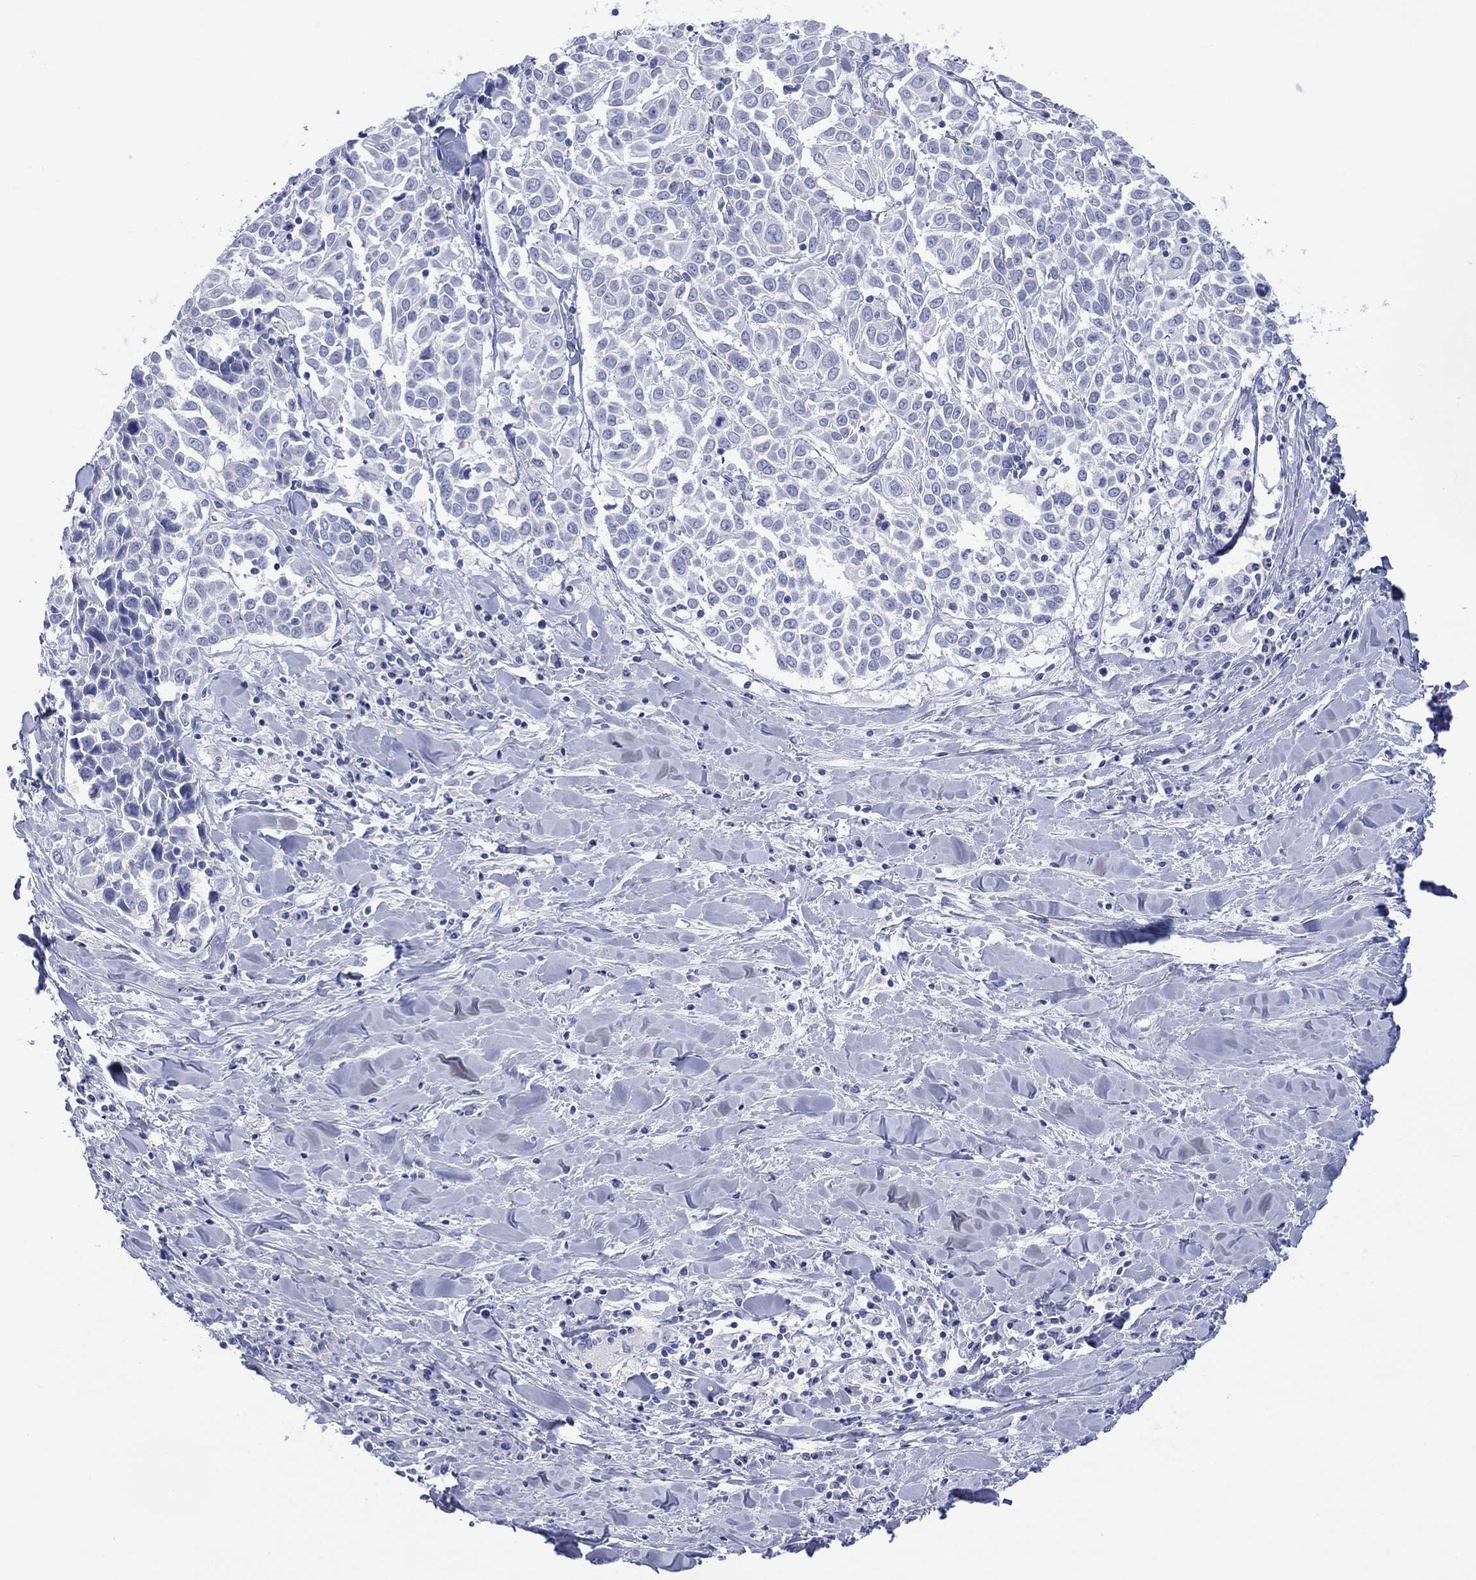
{"staining": {"intensity": "negative", "quantity": "none", "location": "none"}, "tissue": "lung cancer", "cell_type": "Tumor cells", "image_type": "cancer", "snomed": [{"axis": "morphology", "description": "Squamous cell carcinoma, NOS"}, {"axis": "topography", "description": "Lung"}], "caption": "DAB (3,3'-diaminobenzidine) immunohistochemical staining of lung cancer (squamous cell carcinoma) exhibits no significant expression in tumor cells.", "gene": "DSG1", "patient": {"sex": "male", "age": 57}}